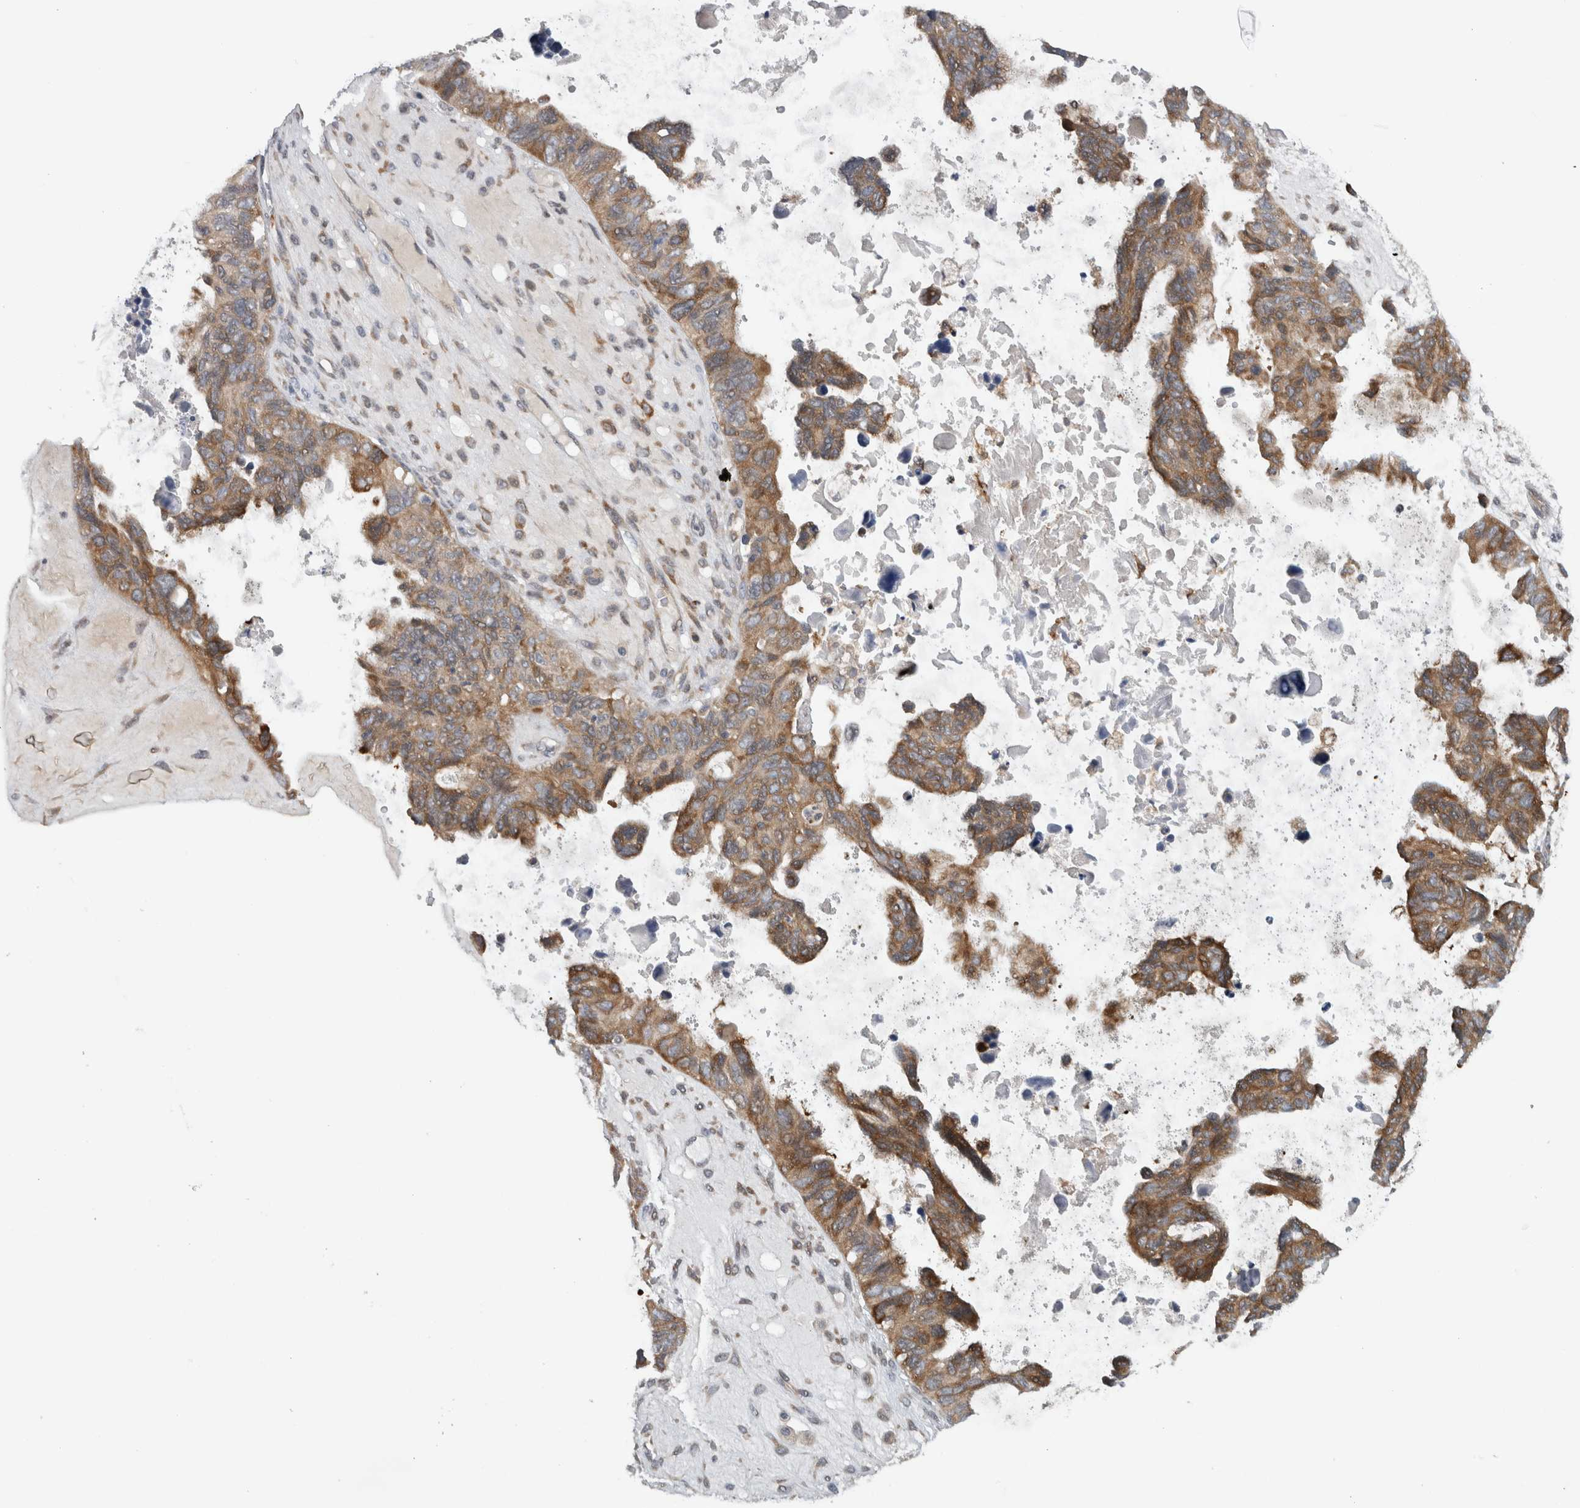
{"staining": {"intensity": "moderate", "quantity": ">75%", "location": "cytoplasmic/membranous"}, "tissue": "ovarian cancer", "cell_type": "Tumor cells", "image_type": "cancer", "snomed": [{"axis": "morphology", "description": "Cystadenocarcinoma, serous, NOS"}, {"axis": "topography", "description": "Ovary"}], "caption": "Immunohistochemistry (DAB) staining of human ovarian cancer (serous cystadenocarcinoma) reveals moderate cytoplasmic/membranous protein staining in approximately >75% of tumor cells.", "gene": "PDCD2", "patient": {"sex": "female", "age": 79}}